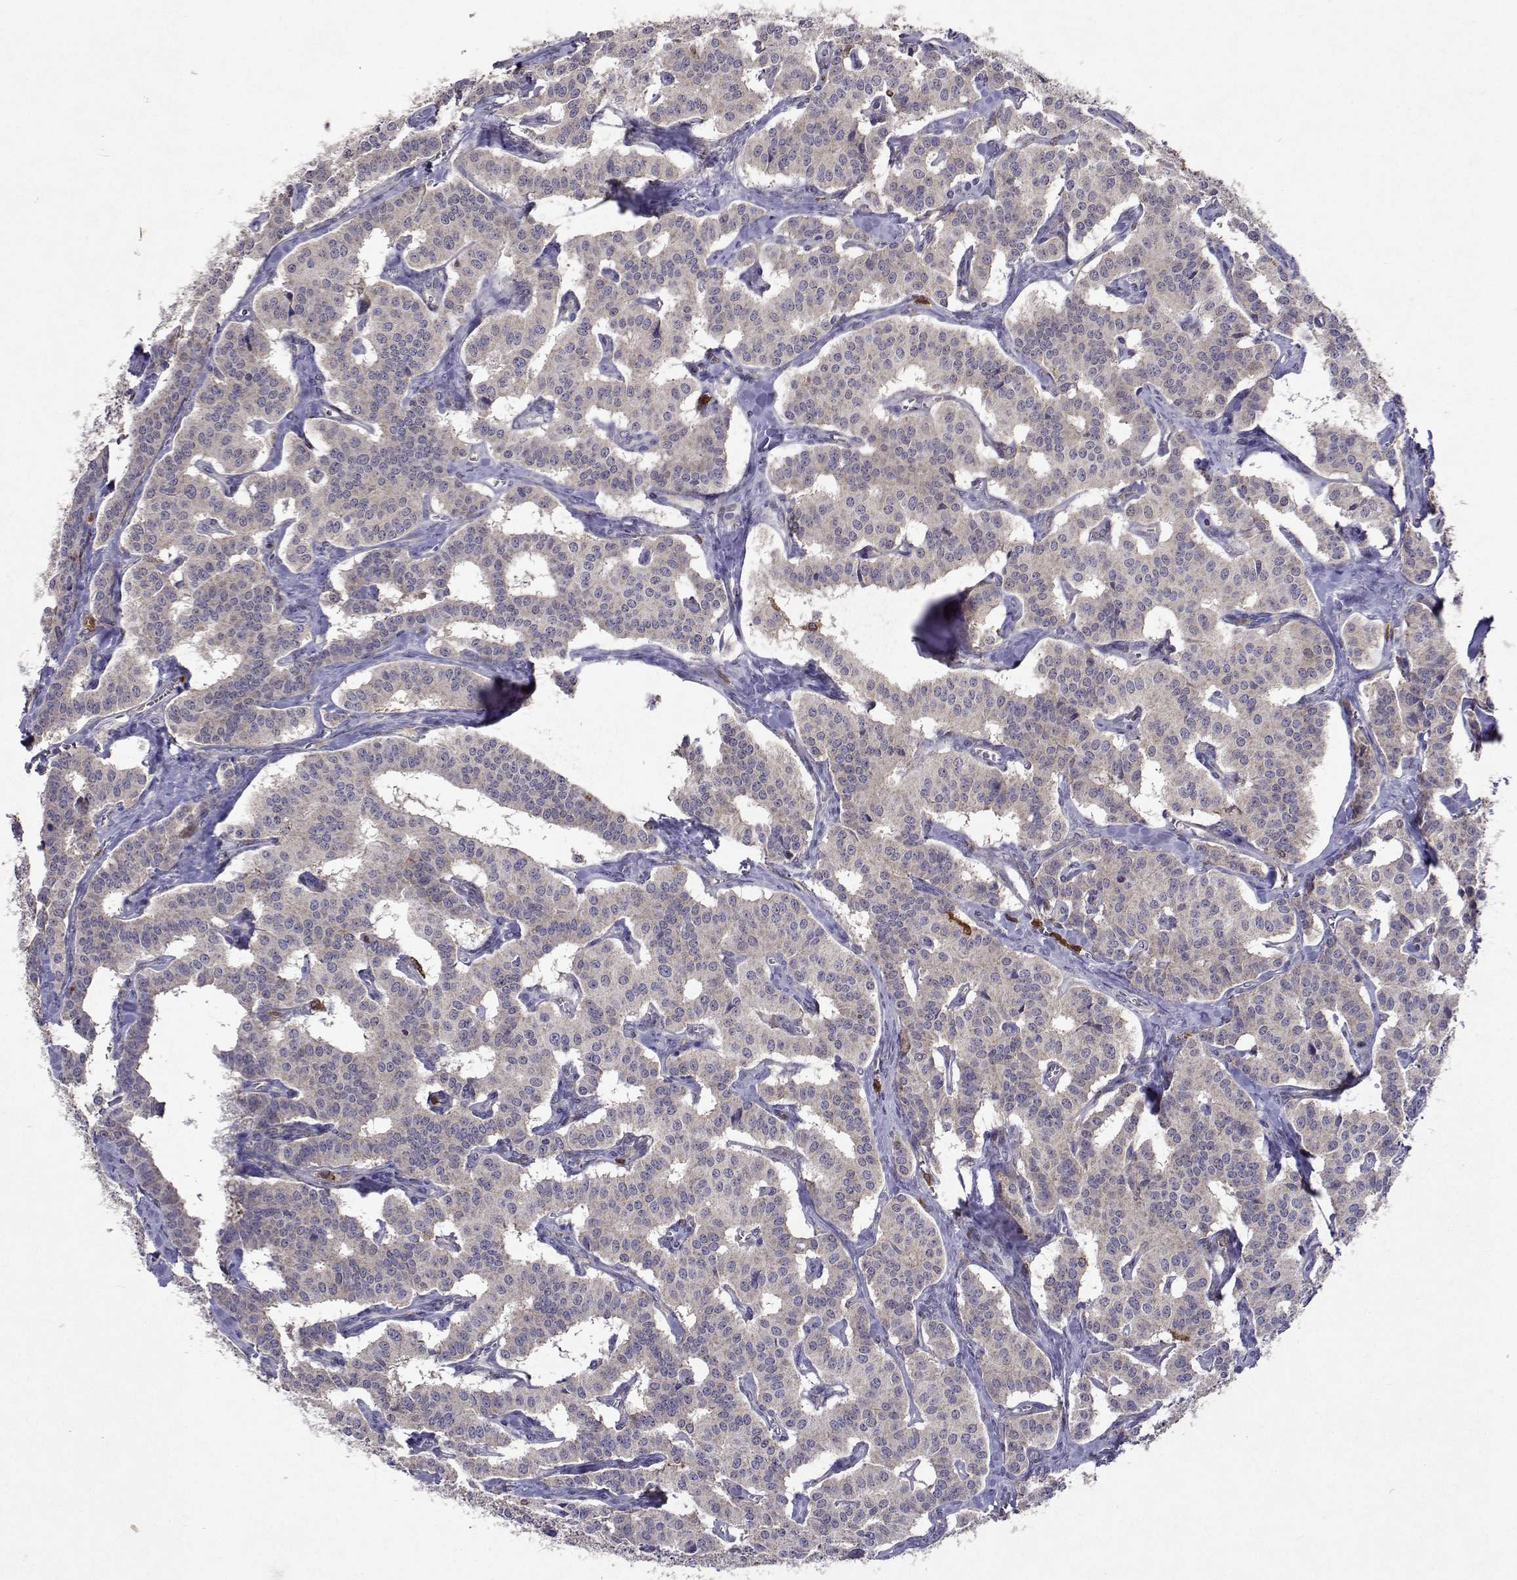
{"staining": {"intensity": "negative", "quantity": "none", "location": "none"}, "tissue": "carcinoid", "cell_type": "Tumor cells", "image_type": "cancer", "snomed": [{"axis": "morphology", "description": "Carcinoid, malignant, NOS"}, {"axis": "topography", "description": "Lung"}], "caption": "Tumor cells are negative for brown protein staining in carcinoid.", "gene": "APAF1", "patient": {"sex": "female", "age": 46}}